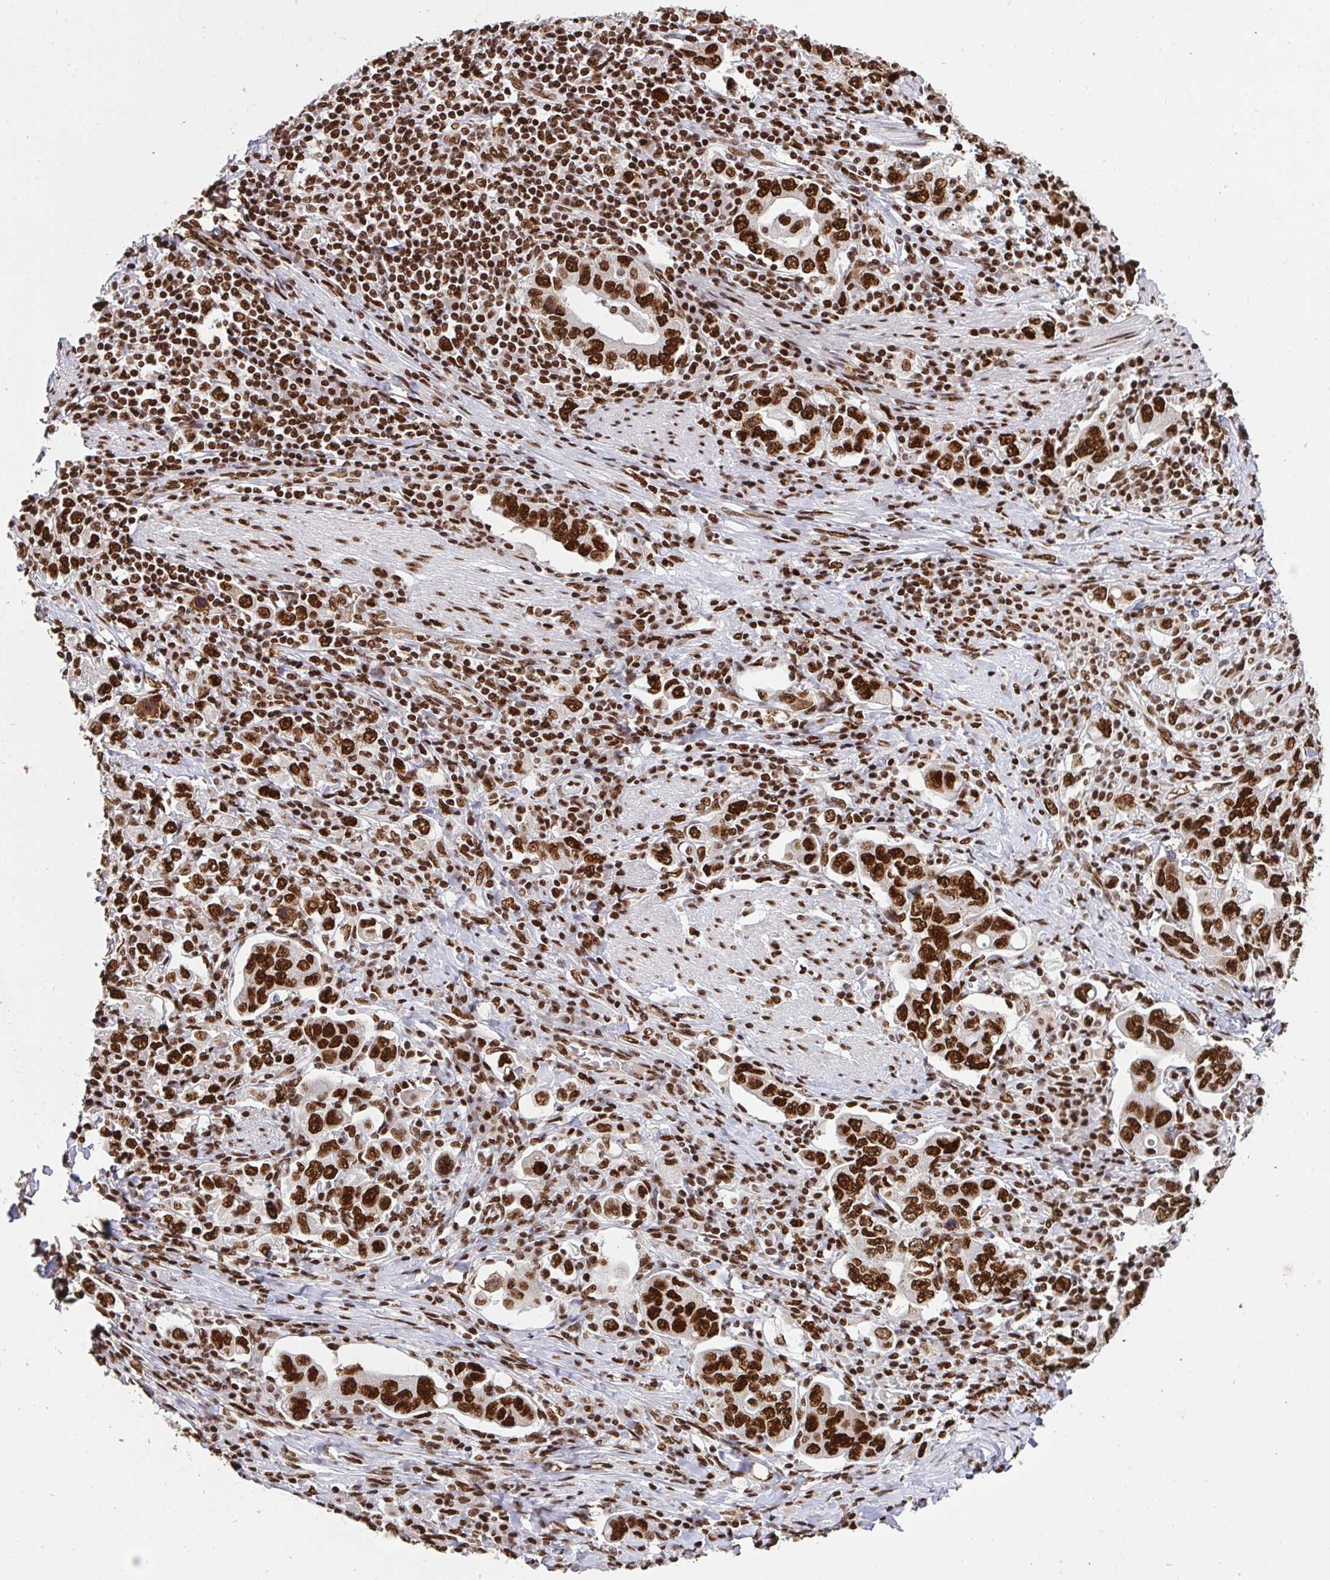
{"staining": {"intensity": "strong", "quantity": ">75%", "location": "nuclear"}, "tissue": "stomach cancer", "cell_type": "Tumor cells", "image_type": "cancer", "snomed": [{"axis": "morphology", "description": "Adenocarcinoma, NOS"}, {"axis": "topography", "description": "Stomach, upper"}, {"axis": "topography", "description": "Stomach"}], "caption": "Tumor cells reveal high levels of strong nuclear positivity in about >75% of cells in stomach cancer (adenocarcinoma). Immunohistochemistry (ihc) stains the protein in brown and the nuclei are stained blue.", "gene": "HNRNPL", "patient": {"sex": "male", "age": 62}}